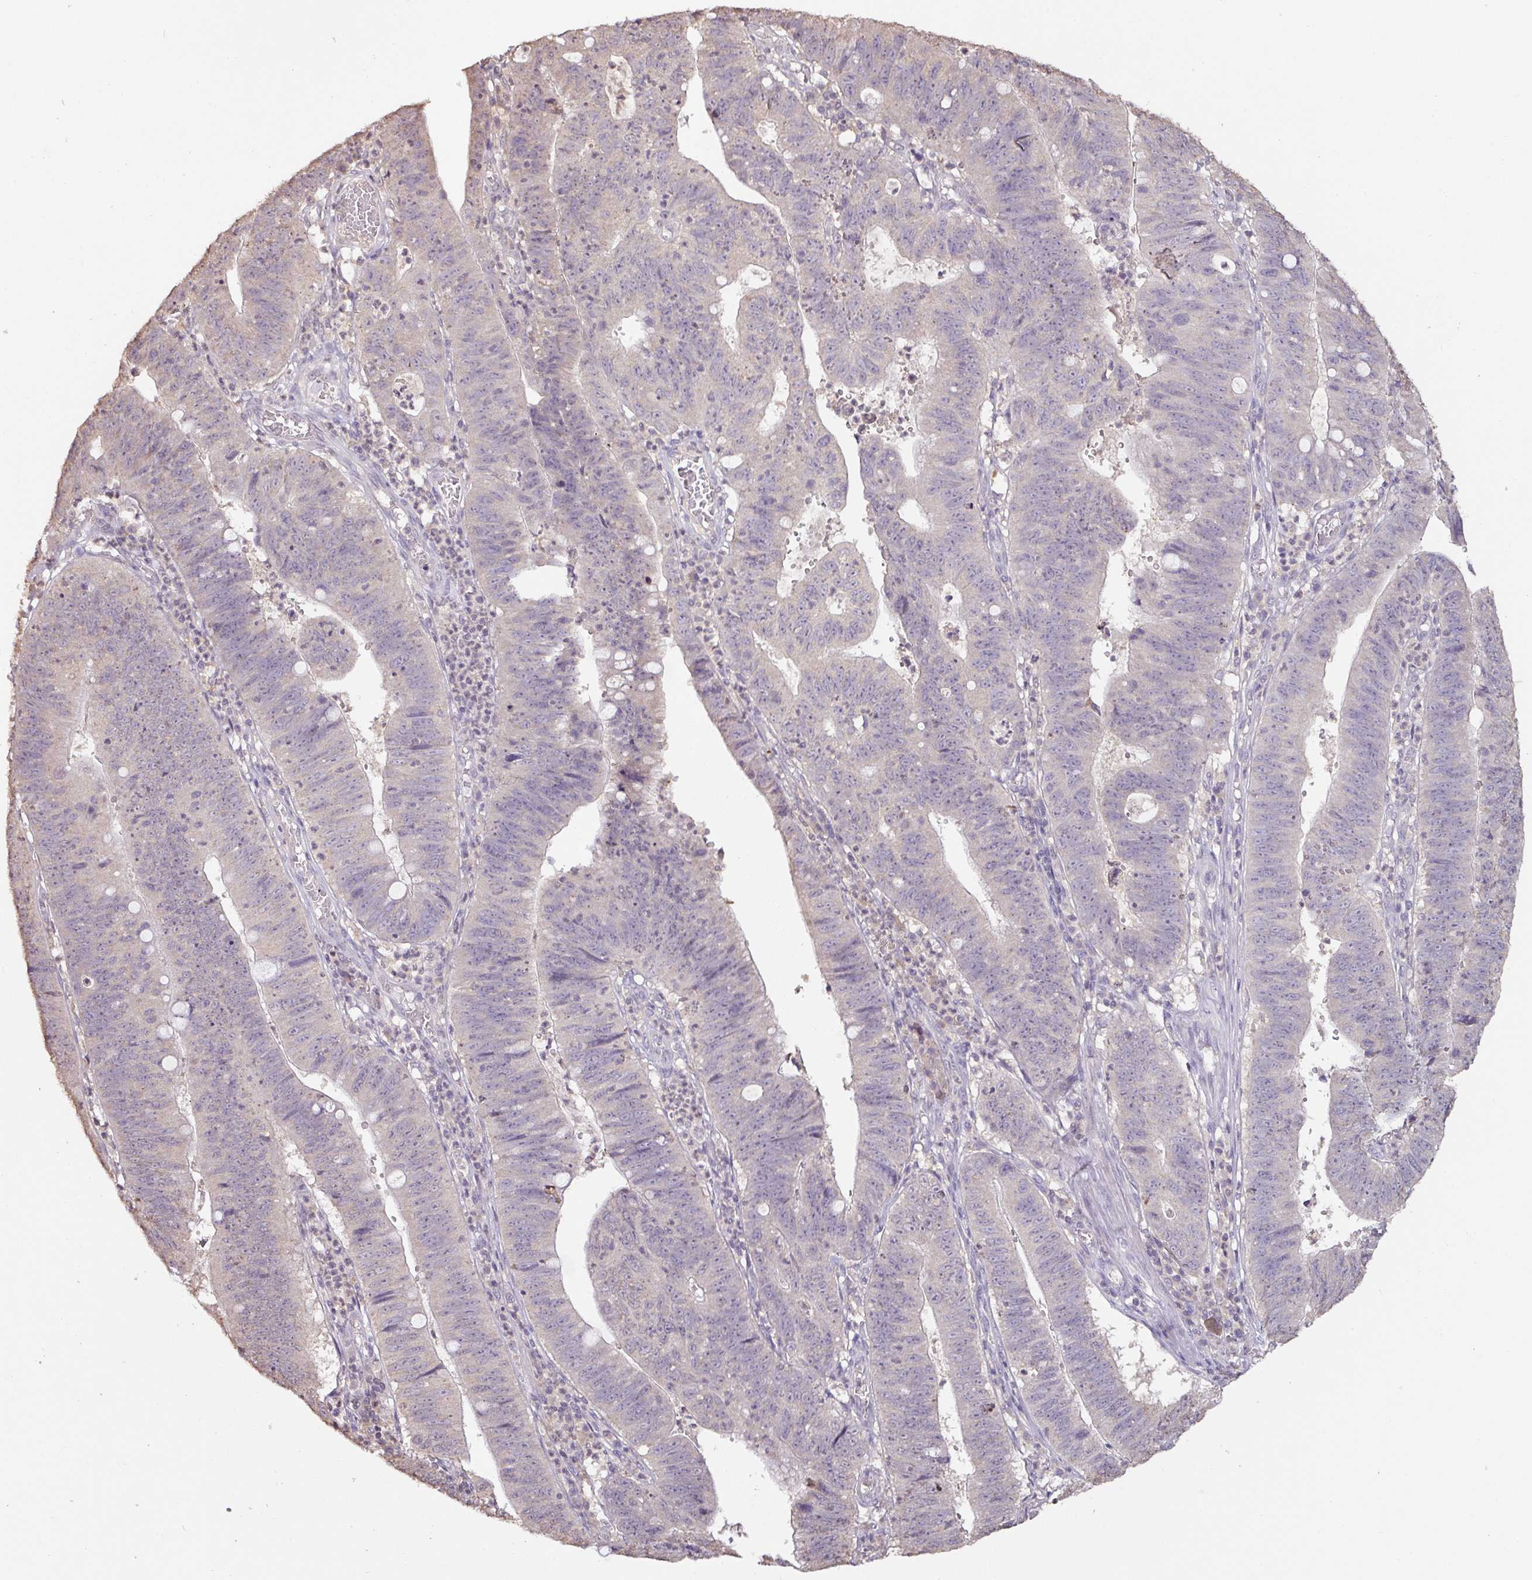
{"staining": {"intensity": "negative", "quantity": "none", "location": "none"}, "tissue": "stomach cancer", "cell_type": "Tumor cells", "image_type": "cancer", "snomed": [{"axis": "morphology", "description": "Adenocarcinoma, NOS"}, {"axis": "topography", "description": "Stomach"}], "caption": "A micrograph of human stomach cancer is negative for staining in tumor cells.", "gene": "RPL38", "patient": {"sex": "male", "age": 59}}